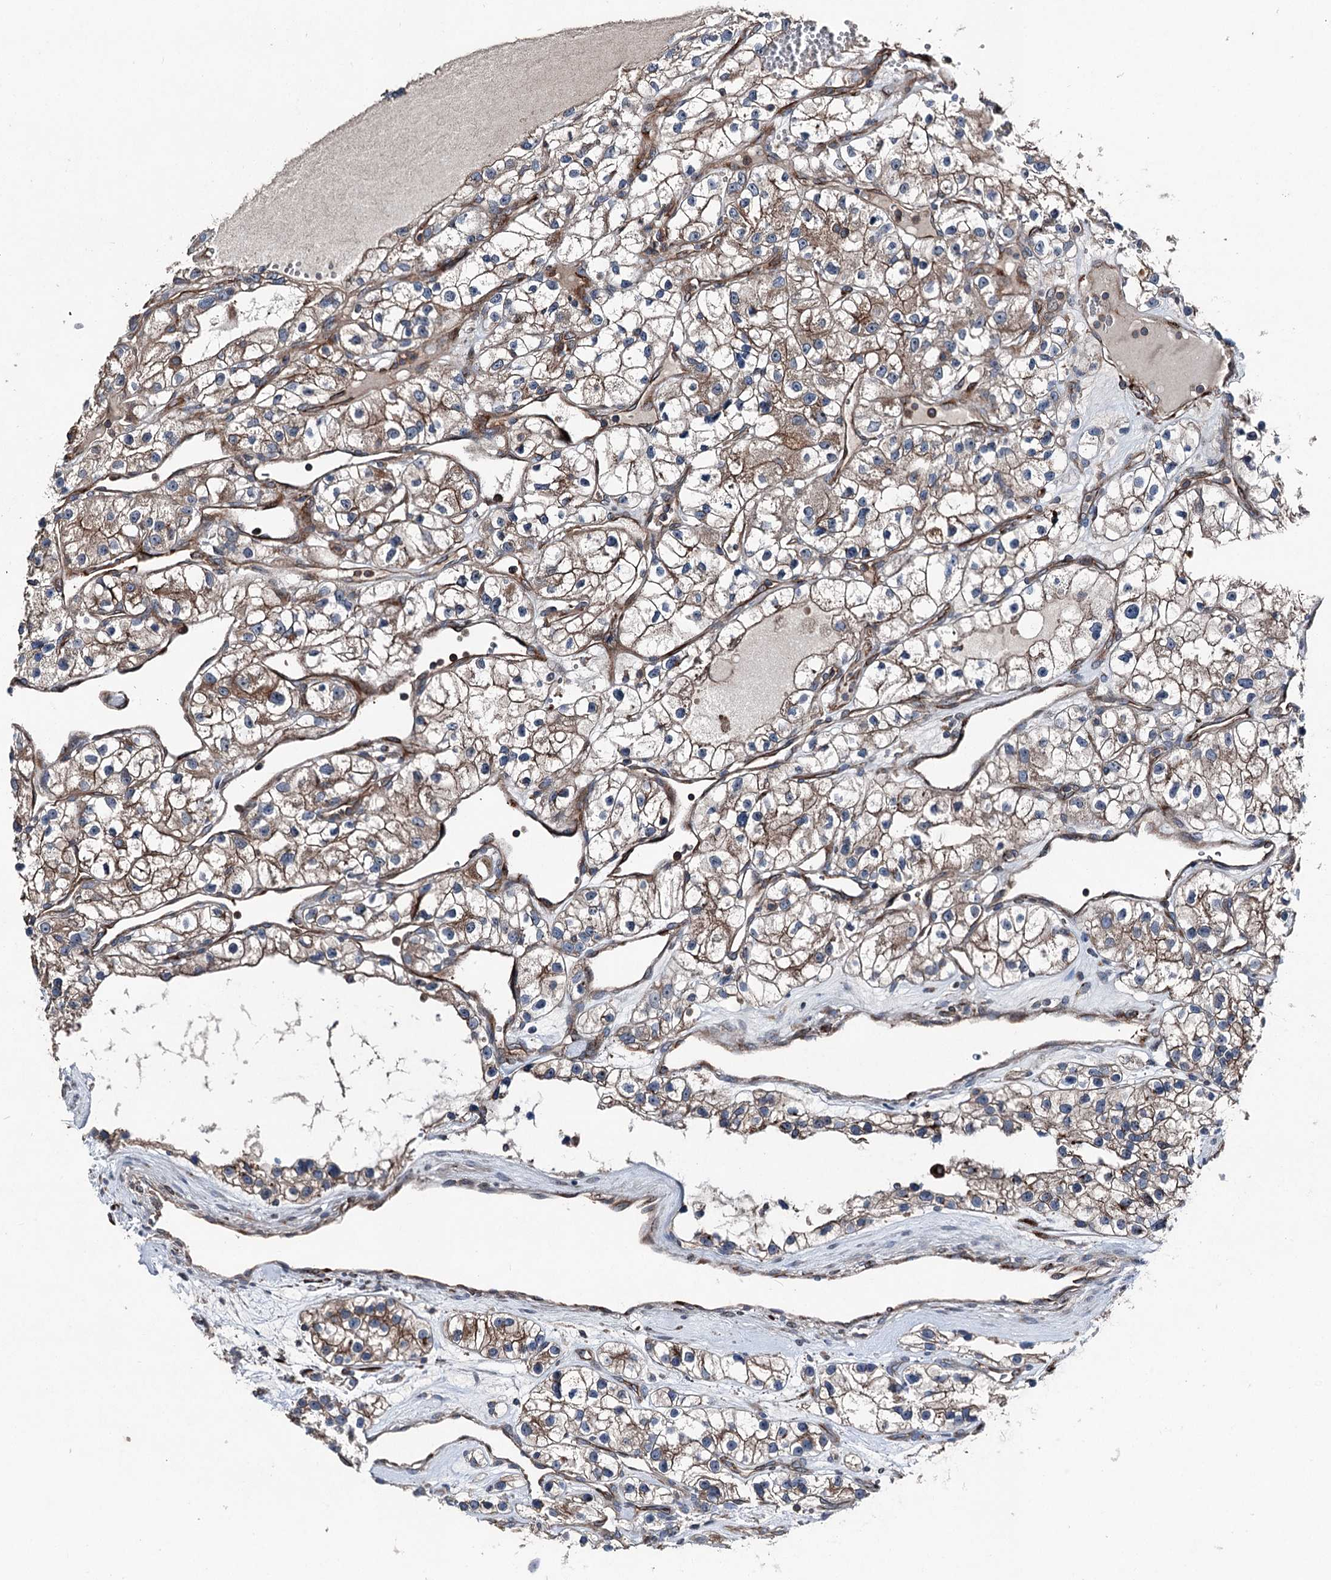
{"staining": {"intensity": "moderate", "quantity": ">75%", "location": "cytoplasmic/membranous"}, "tissue": "renal cancer", "cell_type": "Tumor cells", "image_type": "cancer", "snomed": [{"axis": "morphology", "description": "Adenocarcinoma, NOS"}, {"axis": "topography", "description": "Kidney"}], "caption": "Immunohistochemical staining of adenocarcinoma (renal) exhibits medium levels of moderate cytoplasmic/membranous protein staining in approximately >75% of tumor cells. The protein of interest is stained brown, and the nuclei are stained in blue (DAB IHC with brightfield microscopy, high magnification).", "gene": "DDIAS", "patient": {"sex": "female", "age": 57}}